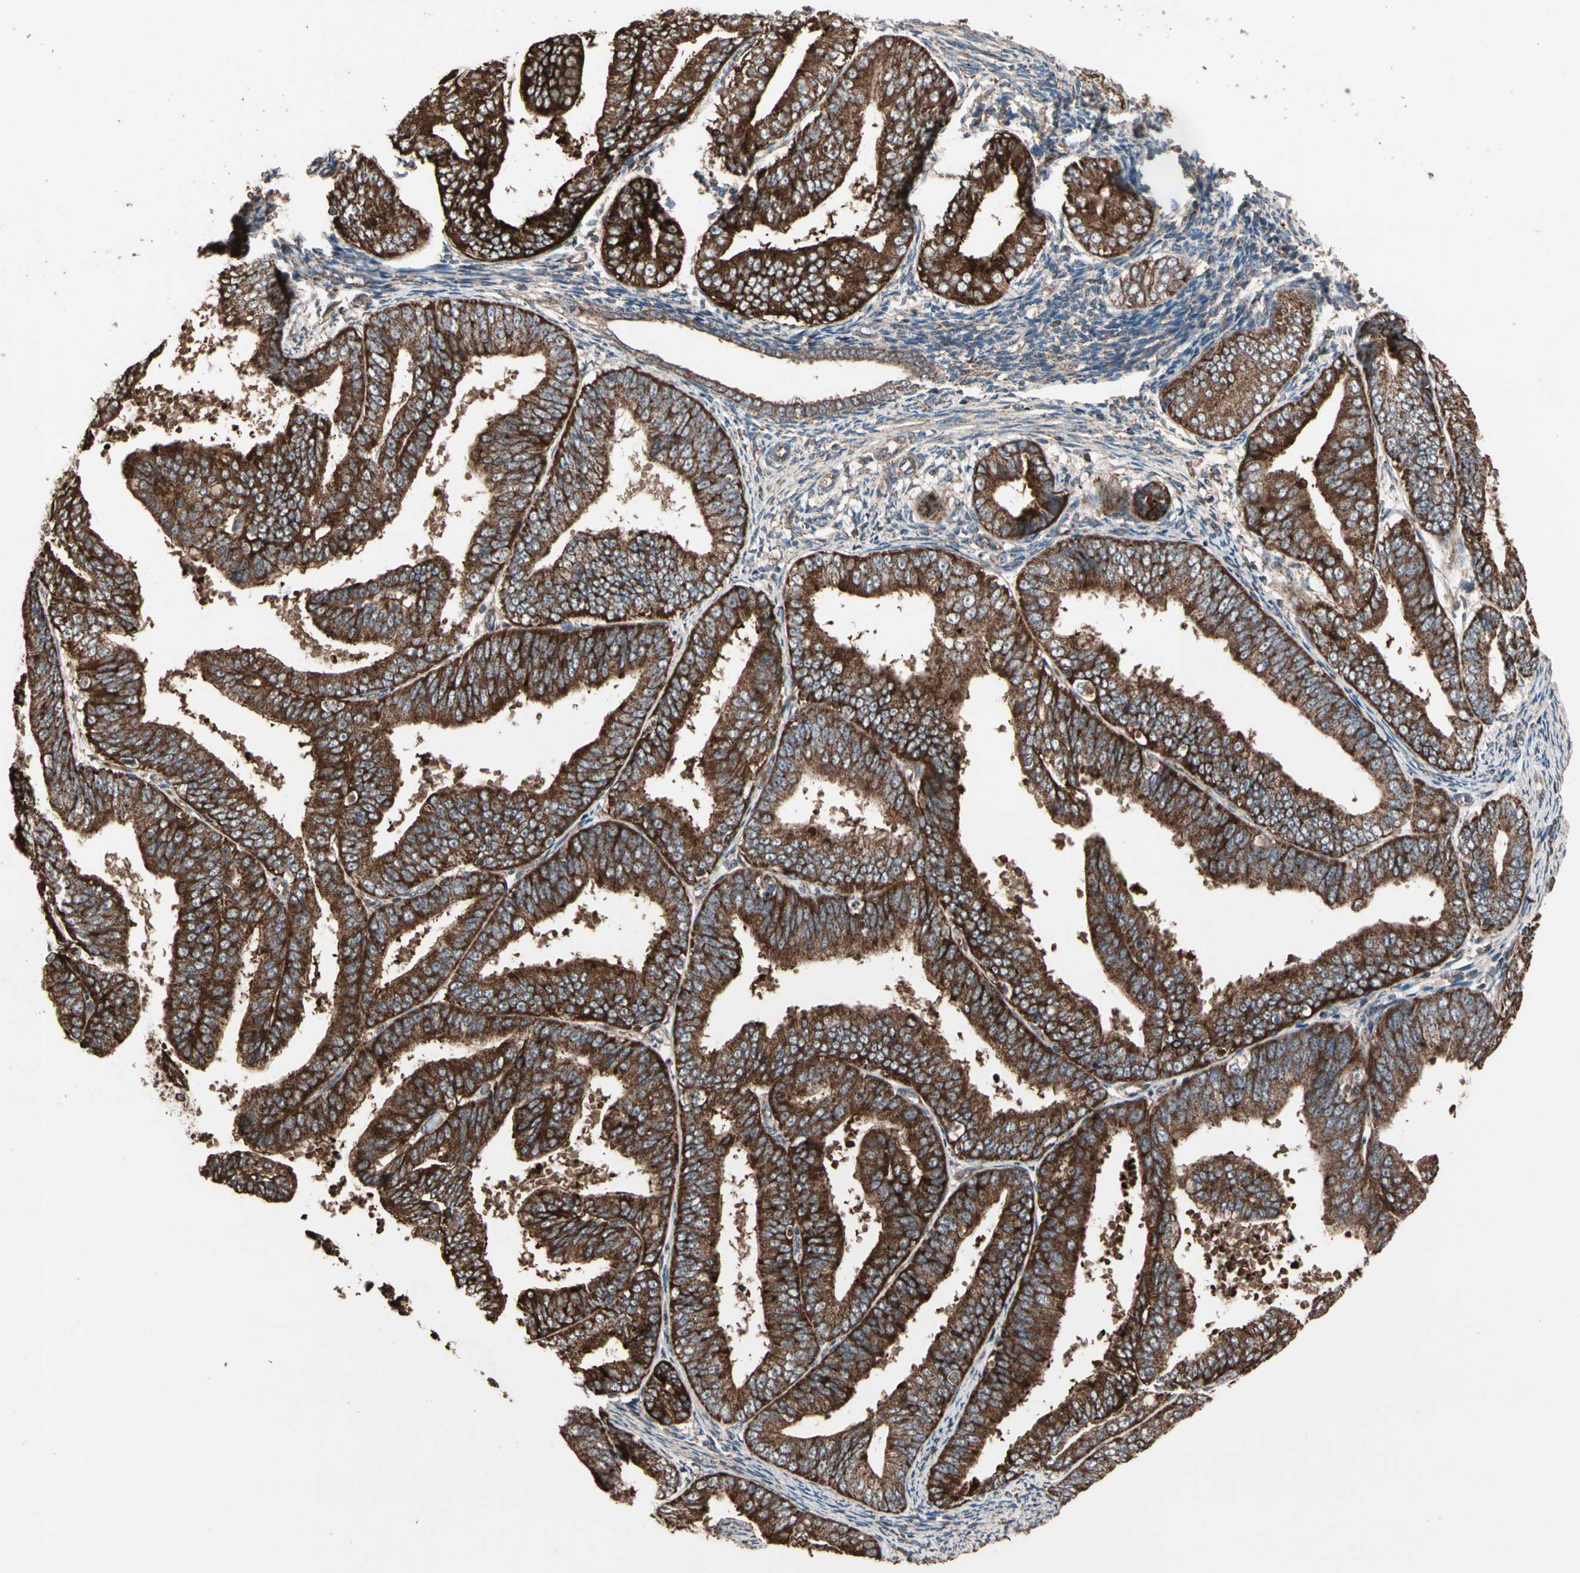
{"staining": {"intensity": "strong", "quantity": ">75%", "location": "cytoplasmic/membranous"}, "tissue": "endometrial cancer", "cell_type": "Tumor cells", "image_type": "cancer", "snomed": [{"axis": "morphology", "description": "Adenocarcinoma, NOS"}, {"axis": "topography", "description": "Endometrium"}], "caption": "This is a histology image of IHC staining of endometrial adenocarcinoma, which shows strong expression in the cytoplasmic/membranous of tumor cells.", "gene": "MRPL2", "patient": {"sex": "female", "age": 63}}